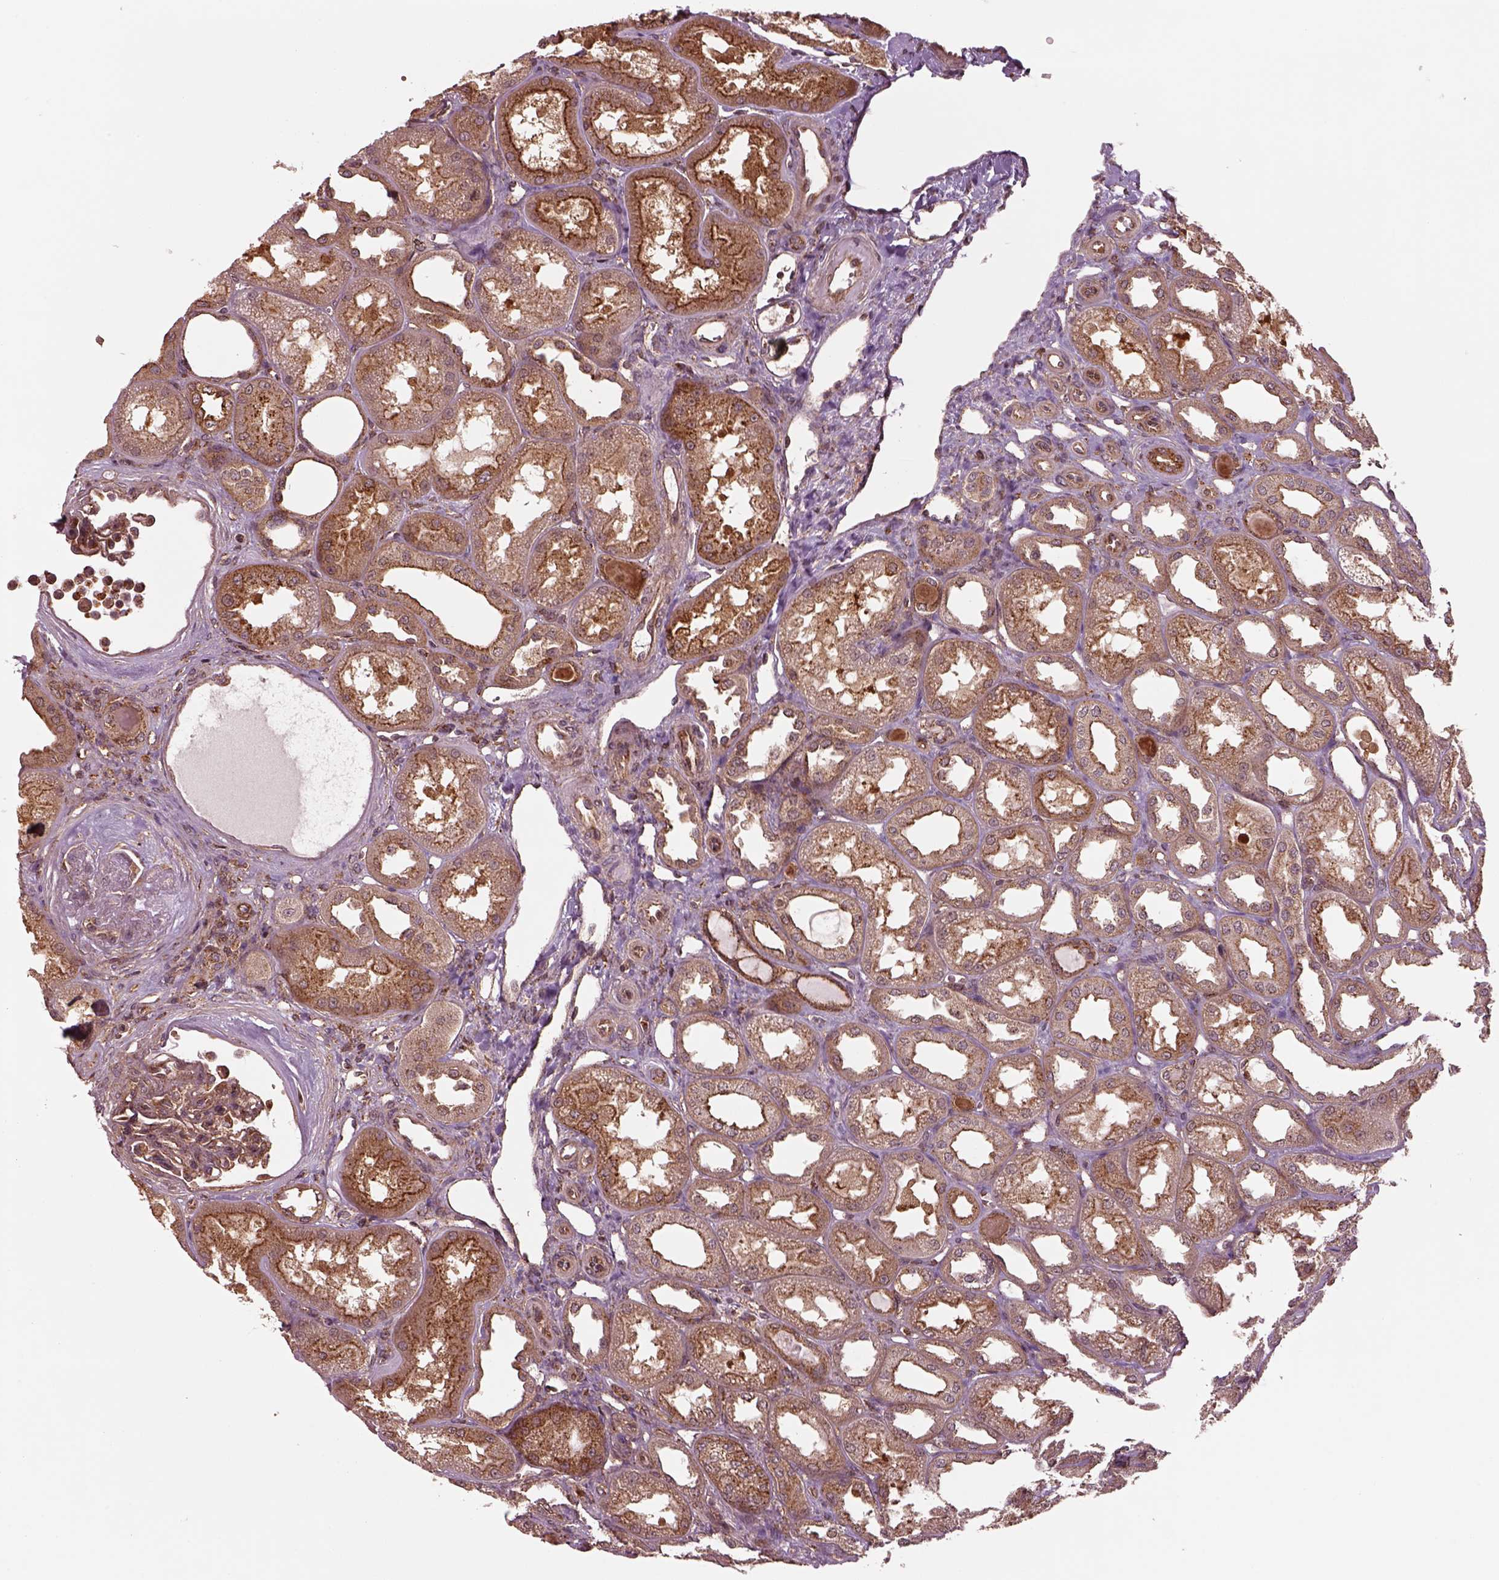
{"staining": {"intensity": "moderate", "quantity": "<25%", "location": "cytoplasmic/membranous"}, "tissue": "kidney", "cell_type": "Cells in glomeruli", "image_type": "normal", "snomed": [{"axis": "morphology", "description": "Normal tissue, NOS"}, {"axis": "topography", "description": "Kidney"}], "caption": "Moderate cytoplasmic/membranous staining for a protein is seen in approximately <25% of cells in glomeruli of unremarkable kidney using immunohistochemistry (IHC).", "gene": "WASHC2A", "patient": {"sex": "male", "age": 61}}